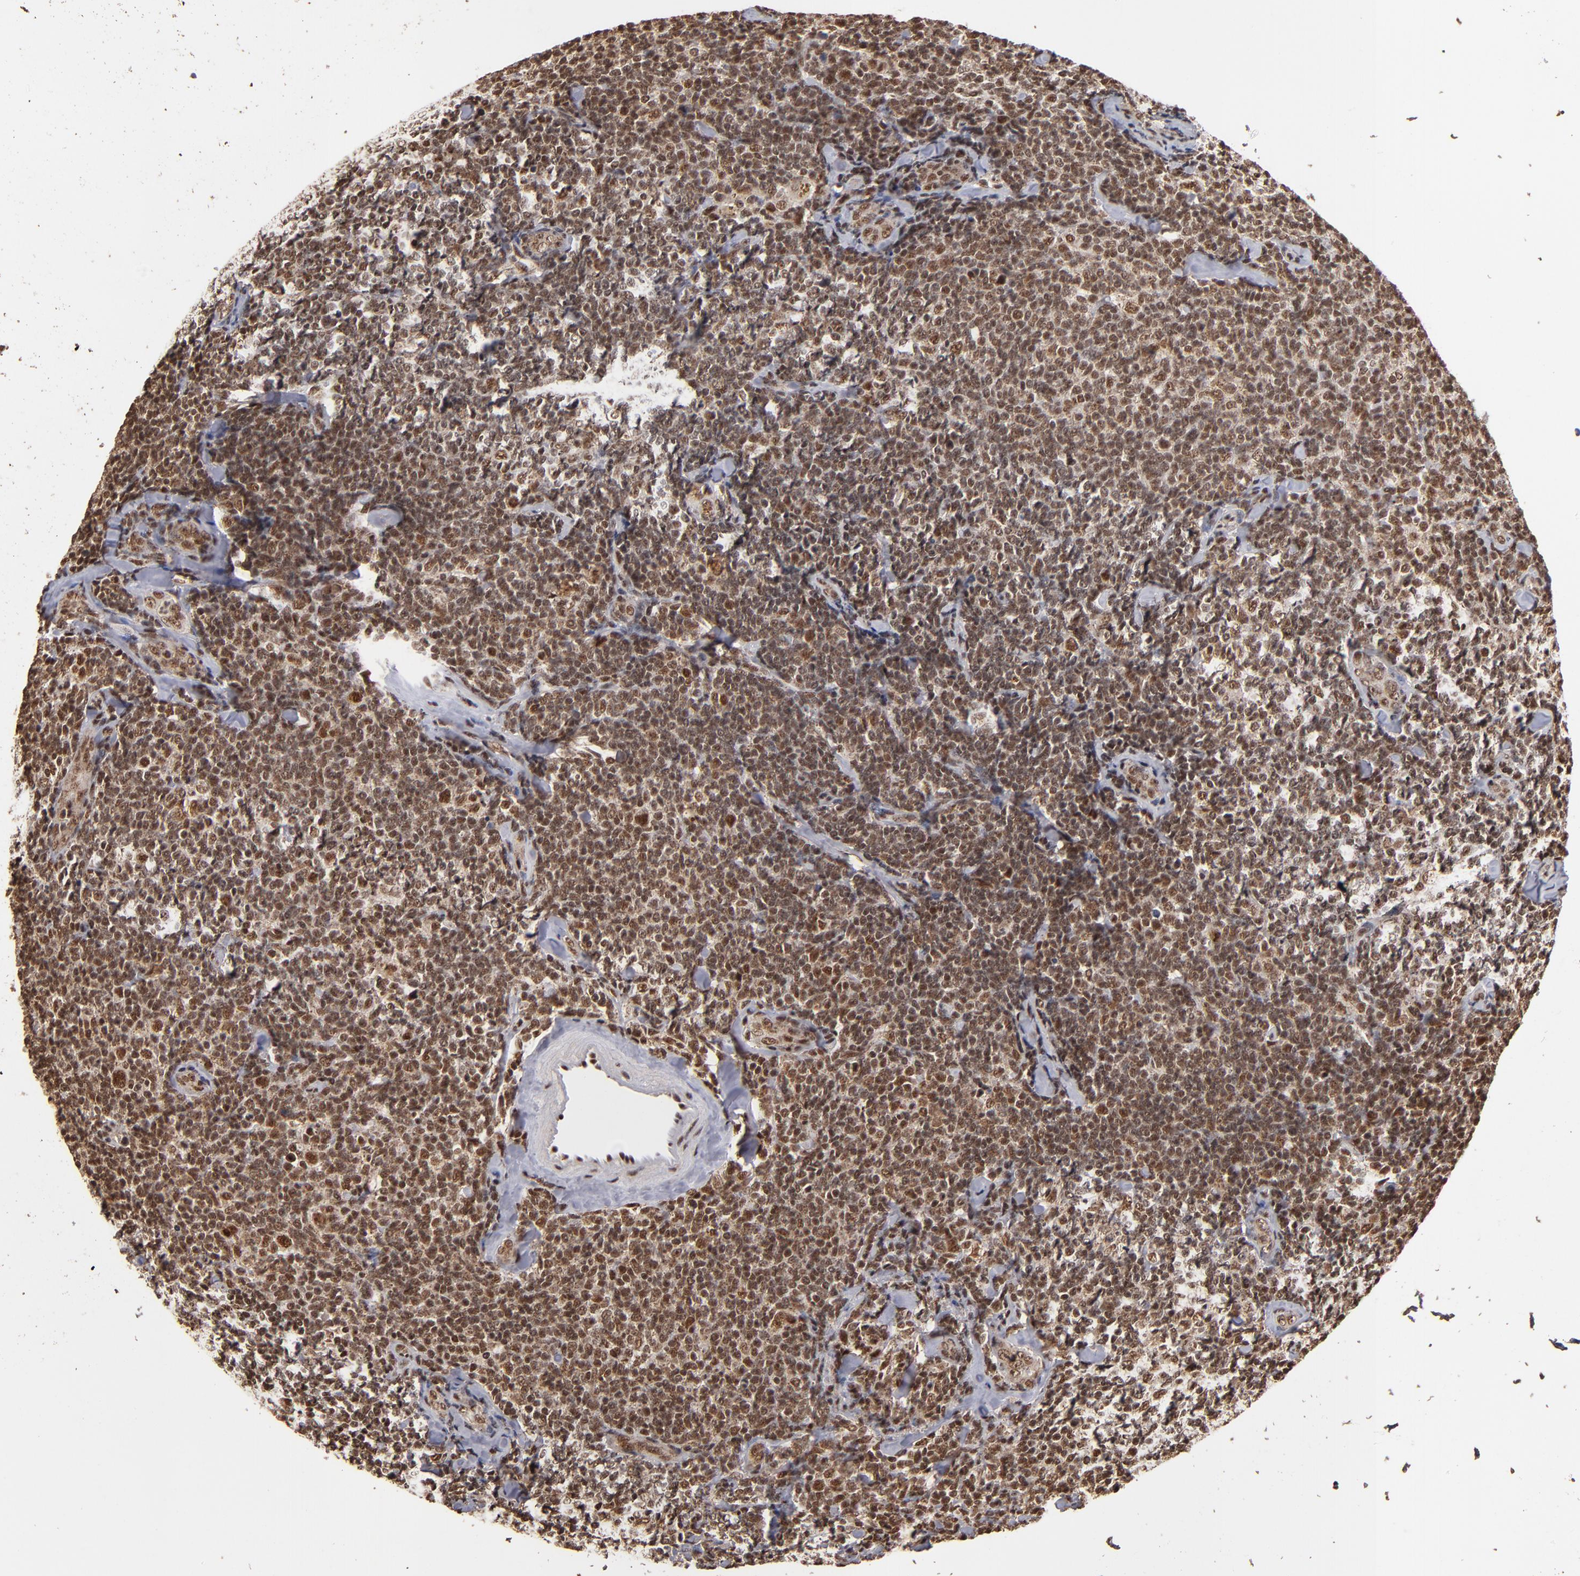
{"staining": {"intensity": "moderate", "quantity": ">75%", "location": "nuclear"}, "tissue": "lymphoma", "cell_type": "Tumor cells", "image_type": "cancer", "snomed": [{"axis": "morphology", "description": "Malignant lymphoma, non-Hodgkin's type, Low grade"}, {"axis": "topography", "description": "Lymph node"}], "caption": "There is medium levels of moderate nuclear staining in tumor cells of low-grade malignant lymphoma, non-Hodgkin's type, as demonstrated by immunohistochemical staining (brown color).", "gene": "SNW1", "patient": {"sex": "female", "age": 56}}